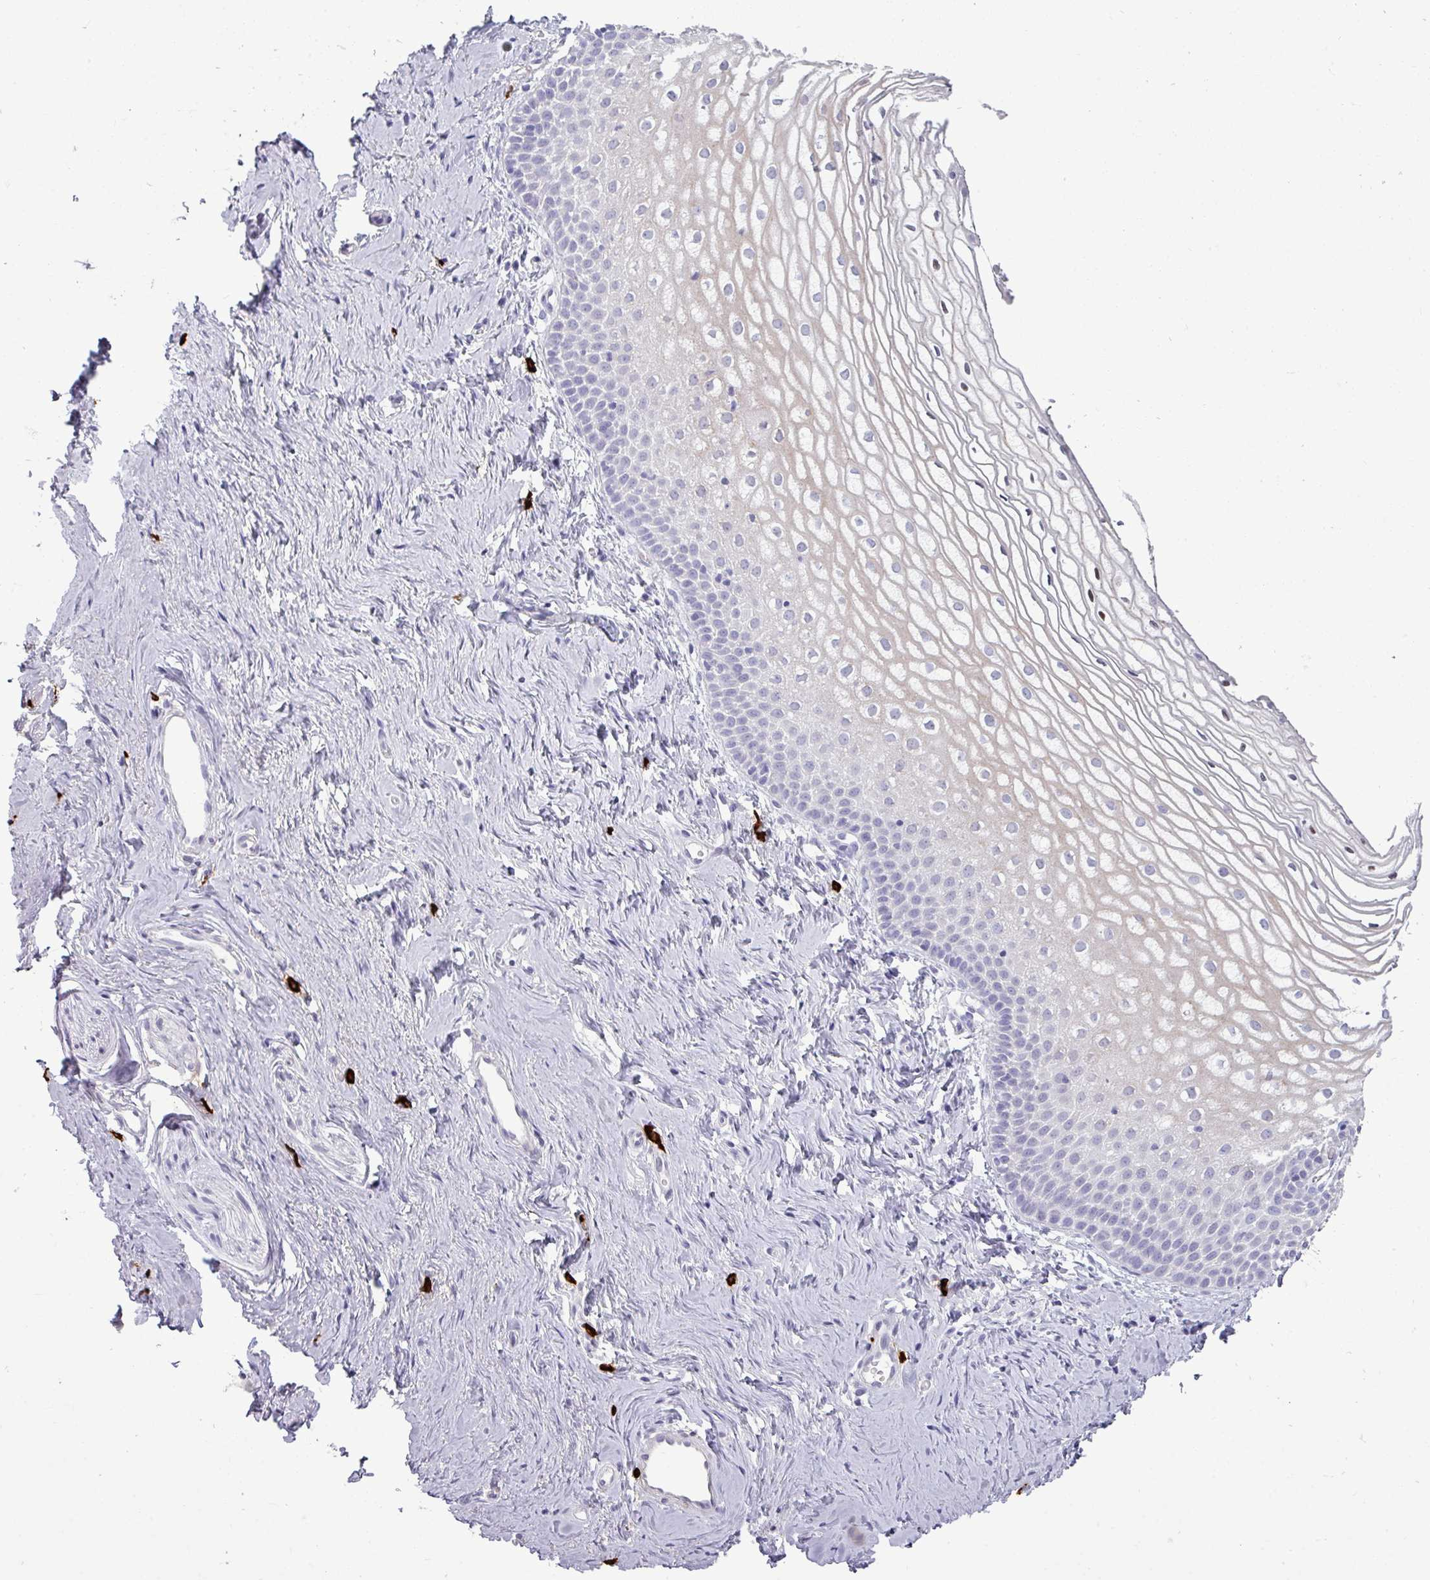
{"staining": {"intensity": "weak", "quantity": "<25%", "location": "nuclear"}, "tissue": "vagina", "cell_type": "Squamous epithelial cells", "image_type": "normal", "snomed": [{"axis": "morphology", "description": "Normal tissue, NOS"}, {"axis": "topography", "description": "Vagina"}], "caption": "Vagina stained for a protein using immunohistochemistry demonstrates no staining squamous epithelial cells.", "gene": "TRIM39", "patient": {"sex": "female", "age": 56}}